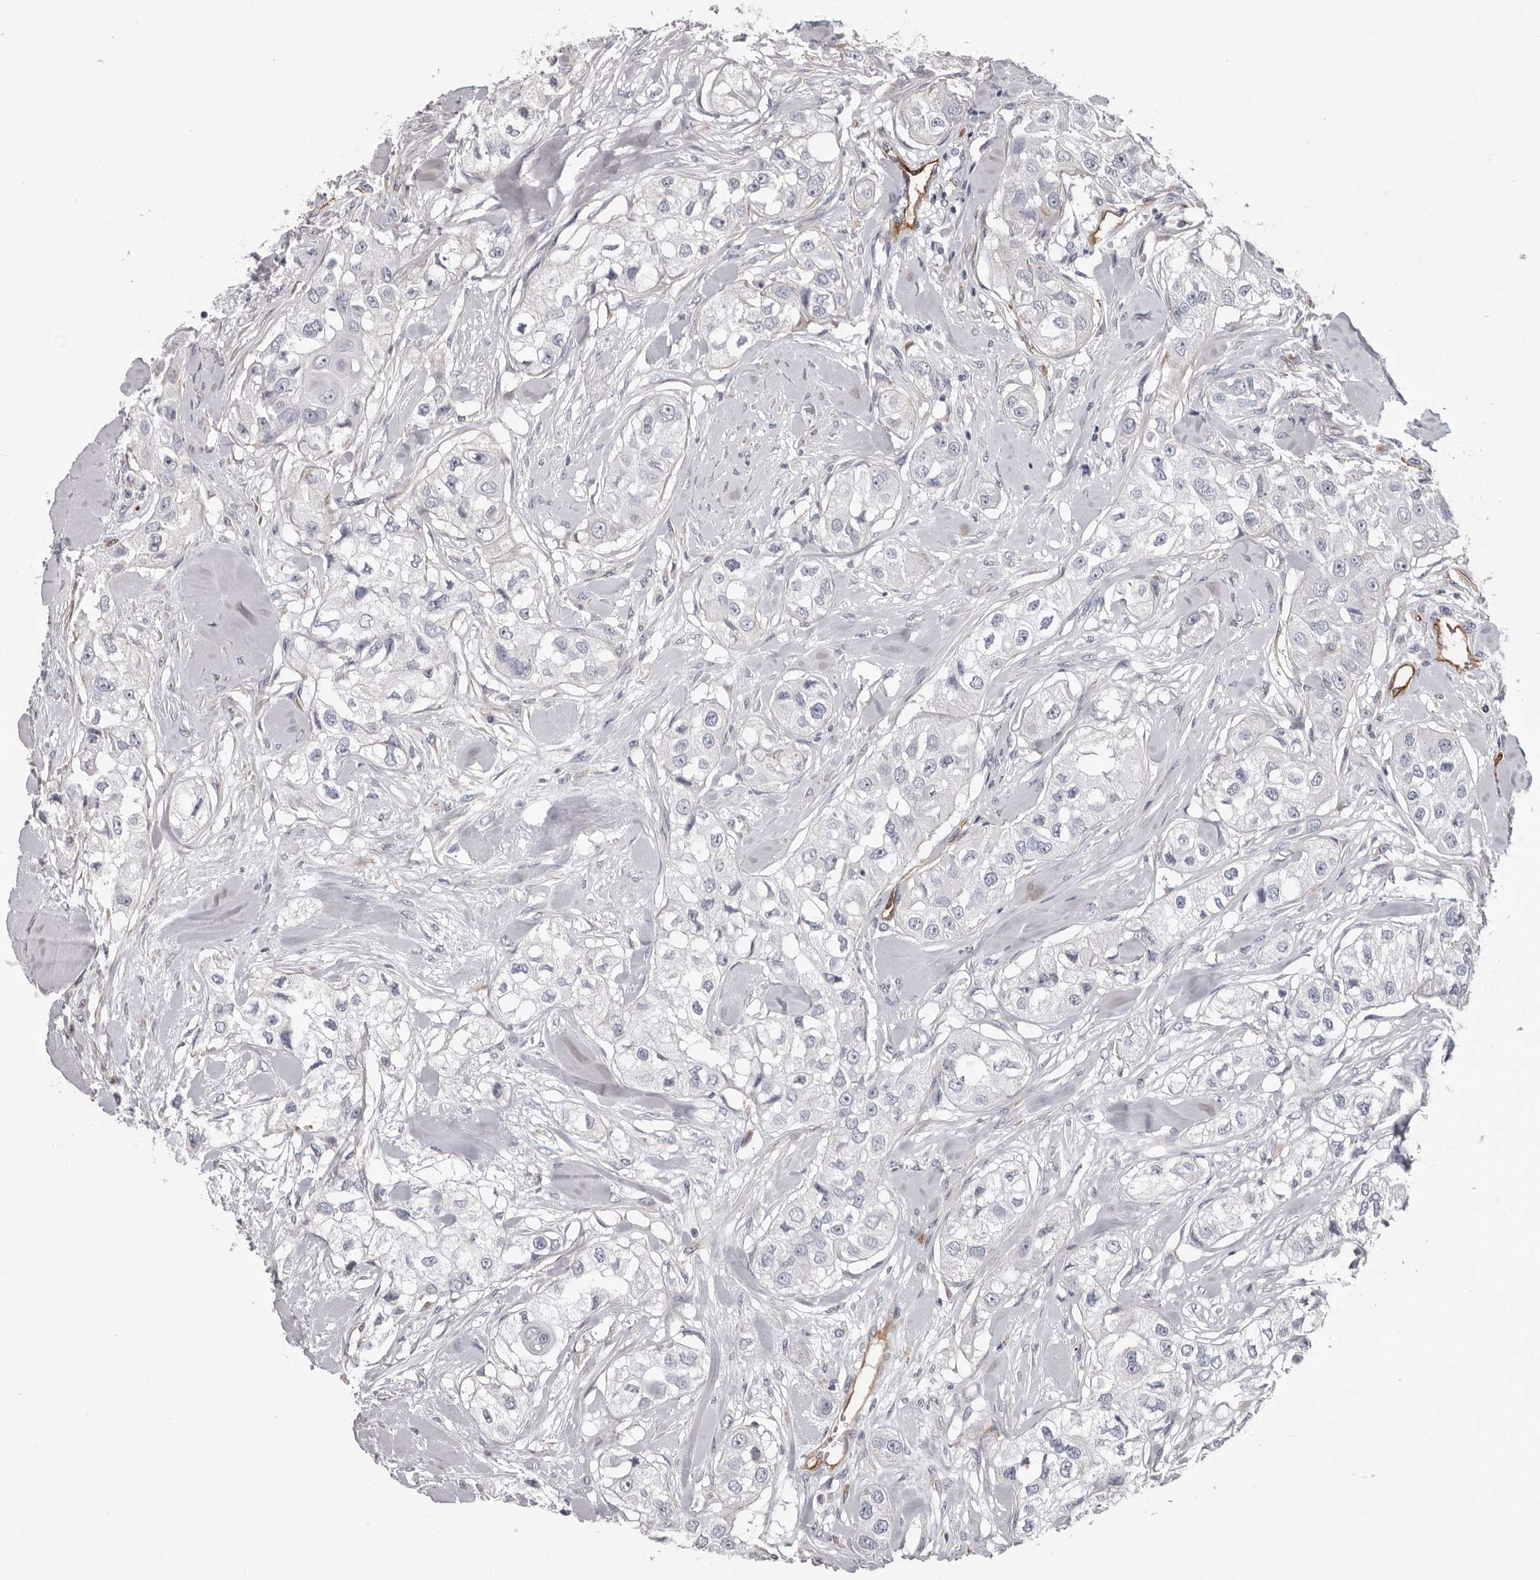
{"staining": {"intensity": "negative", "quantity": "none", "location": "none"}, "tissue": "head and neck cancer", "cell_type": "Tumor cells", "image_type": "cancer", "snomed": [{"axis": "morphology", "description": "Normal tissue, NOS"}, {"axis": "morphology", "description": "Squamous cell carcinoma, NOS"}, {"axis": "topography", "description": "Skeletal muscle"}, {"axis": "topography", "description": "Head-Neck"}], "caption": "An immunohistochemistry (IHC) histopathology image of head and neck cancer is shown. There is no staining in tumor cells of head and neck cancer.", "gene": "ADGRL4", "patient": {"sex": "male", "age": 51}}